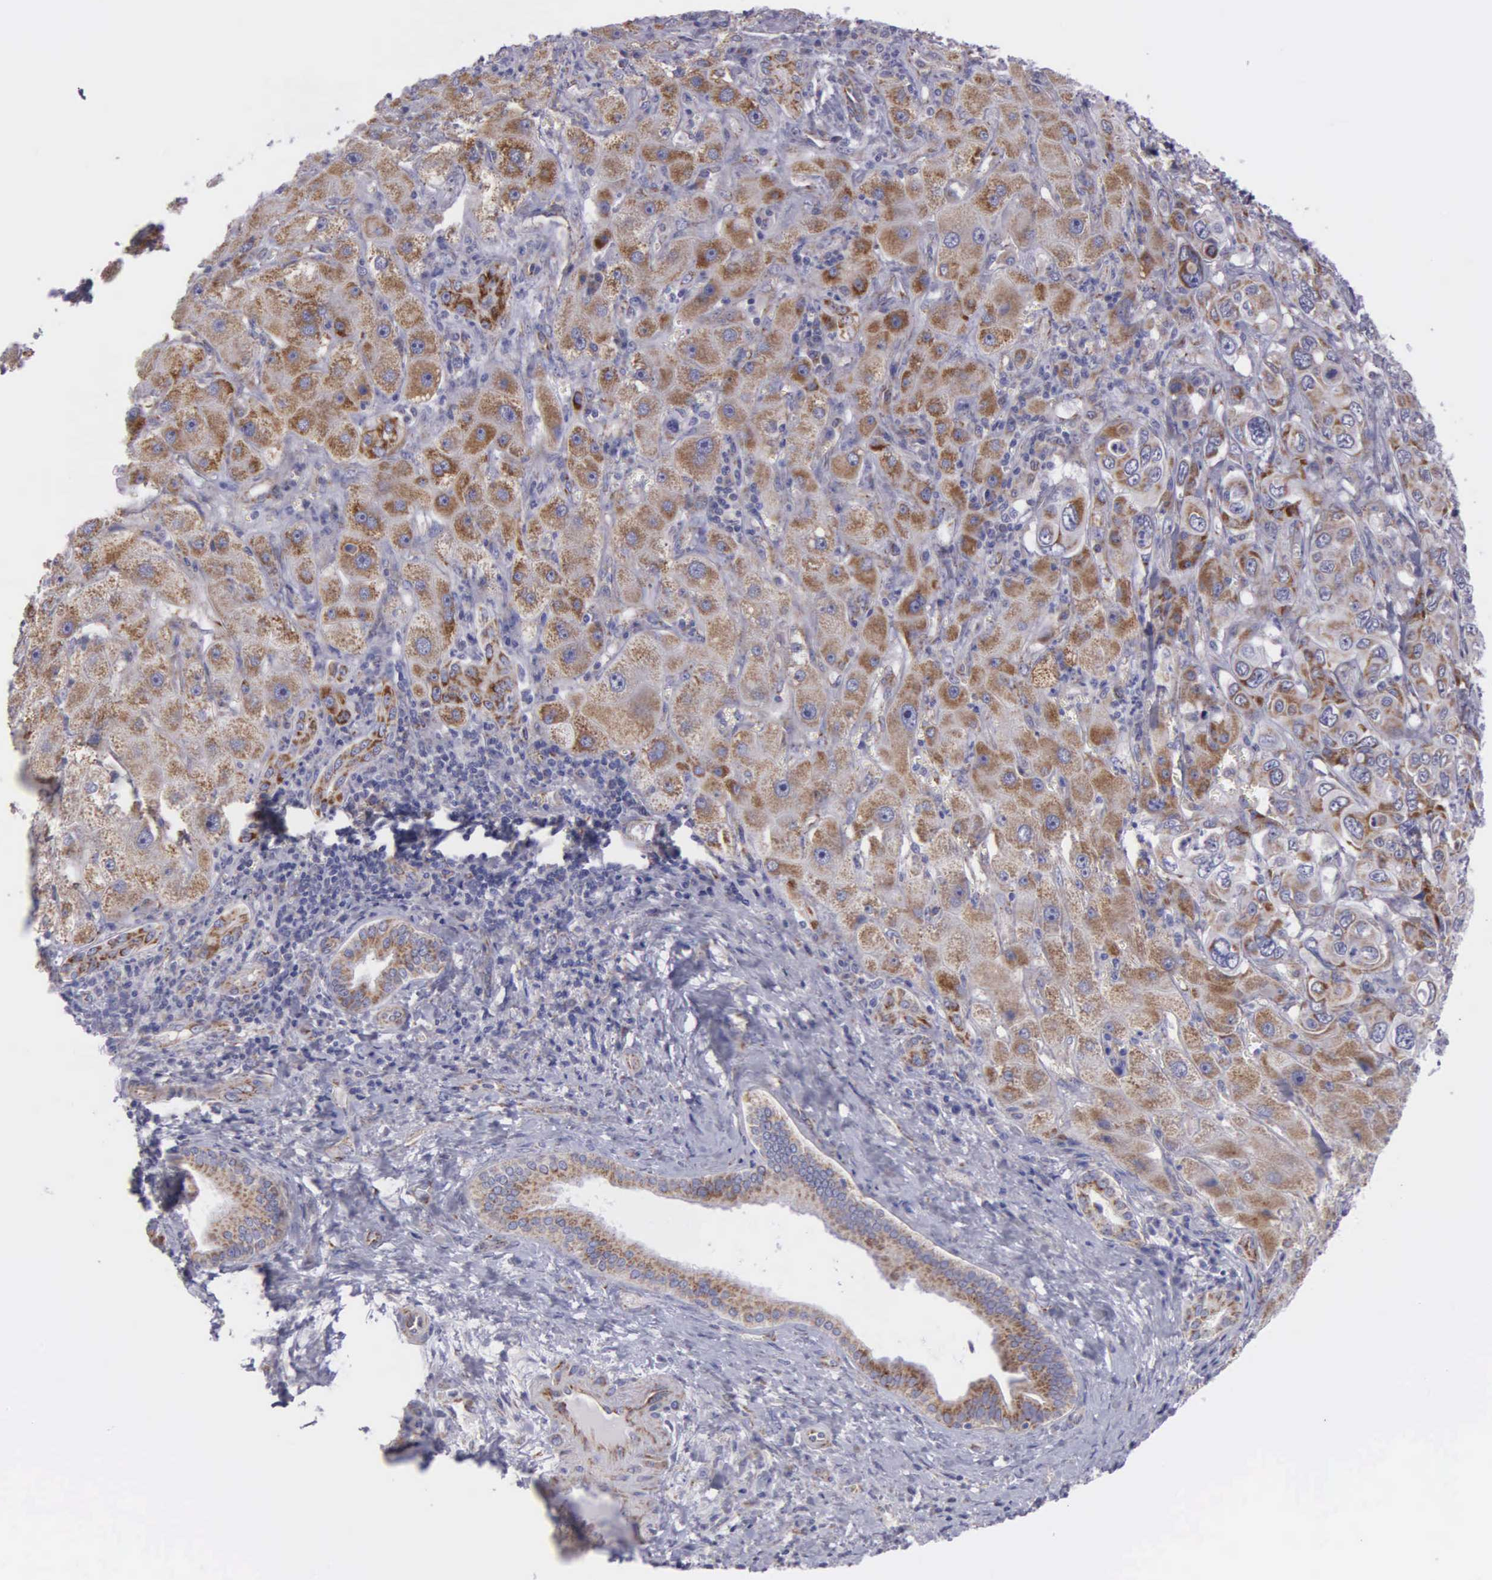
{"staining": {"intensity": "moderate", "quantity": ">75%", "location": "cytoplasmic/membranous"}, "tissue": "liver cancer", "cell_type": "Tumor cells", "image_type": "cancer", "snomed": [{"axis": "morphology", "description": "Cholangiocarcinoma"}, {"axis": "topography", "description": "Liver"}], "caption": "Immunohistochemistry photomicrograph of liver cholangiocarcinoma stained for a protein (brown), which exhibits medium levels of moderate cytoplasmic/membranous positivity in about >75% of tumor cells.", "gene": "SYNJ2BP", "patient": {"sex": "female", "age": 79}}